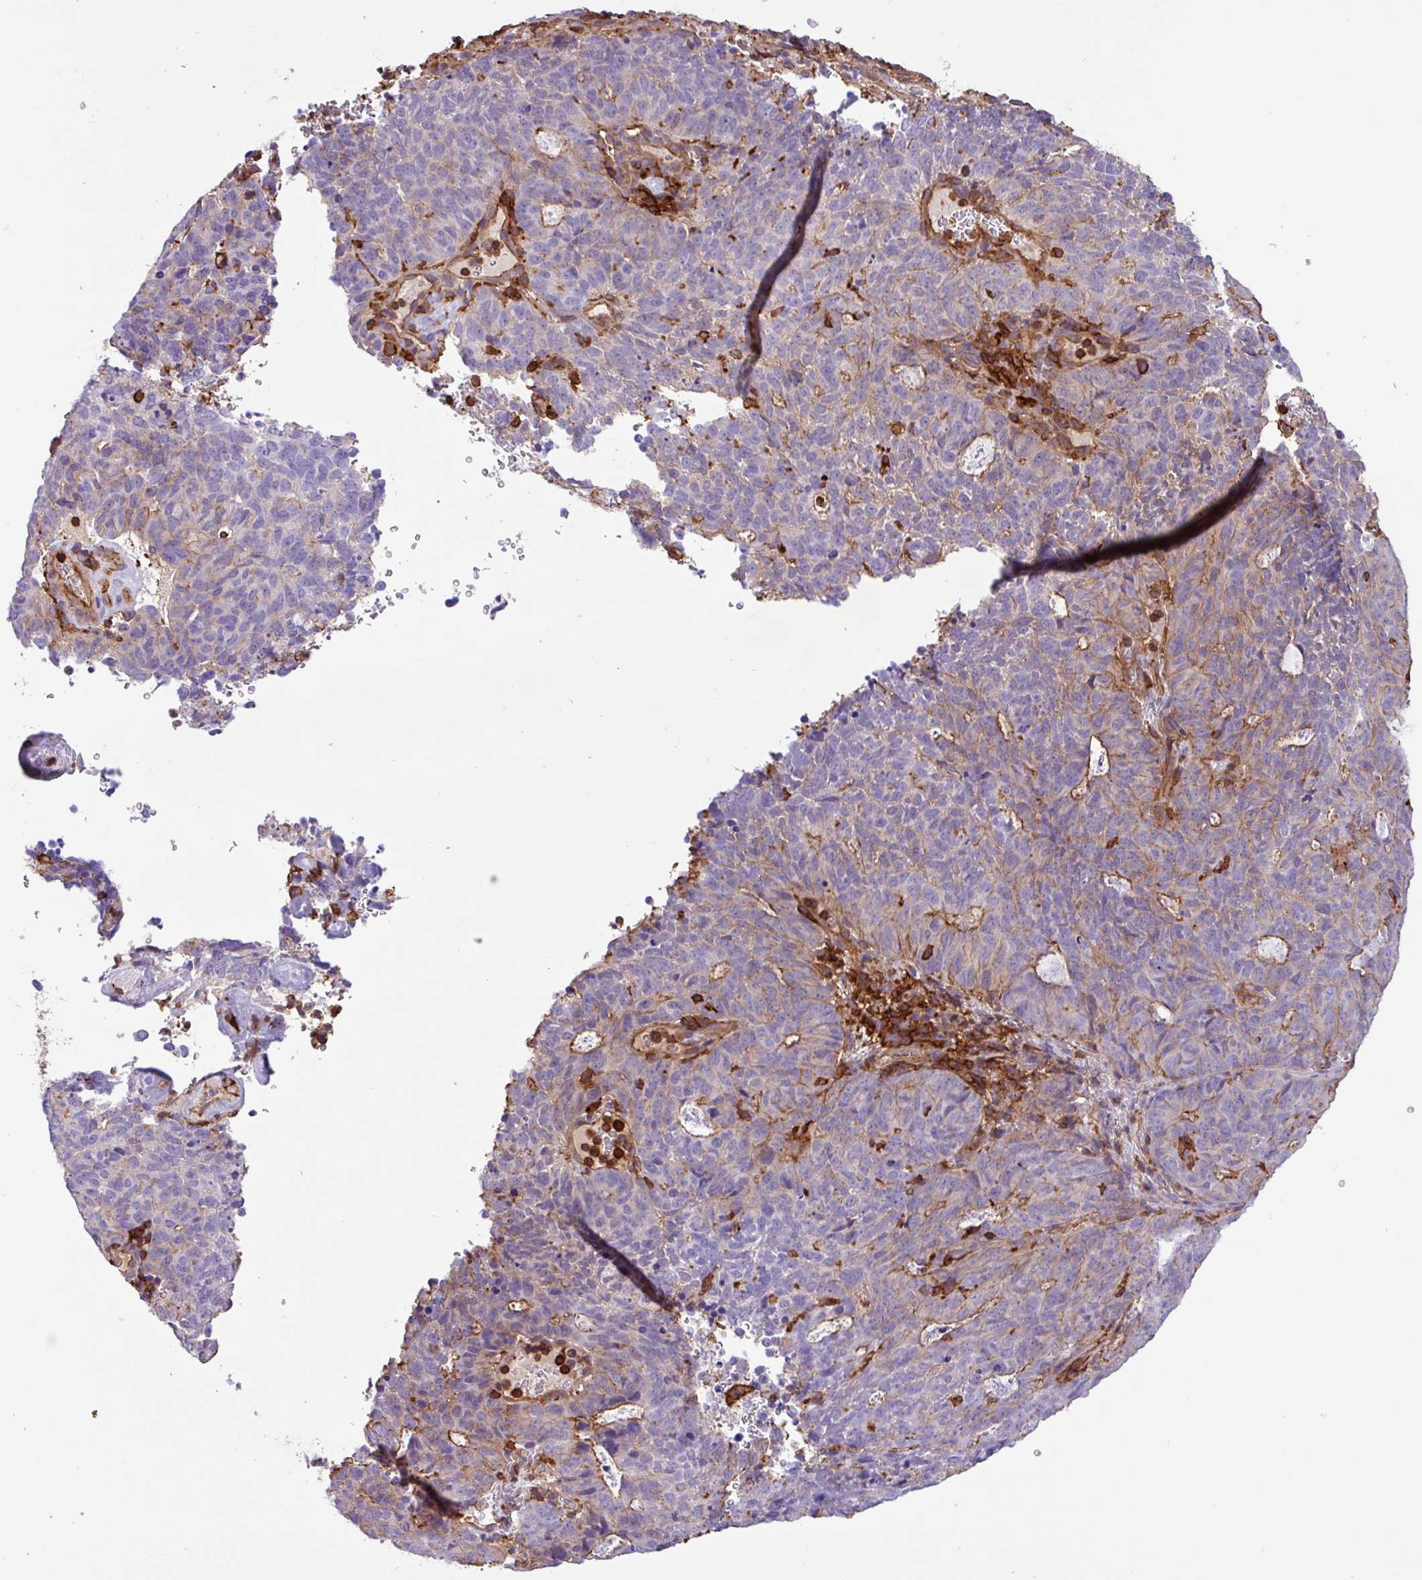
{"staining": {"intensity": "negative", "quantity": "none", "location": "none"}, "tissue": "cervical cancer", "cell_type": "Tumor cells", "image_type": "cancer", "snomed": [{"axis": "morphology", "description": "Adenocarcinoma, NOS"}, {"axis": "topography", "description": "Cervix"}], "caption": "DAB immunohistochemical staining of human cervical cancer demonstrates no significant staining in tumor cells.", "gene": "PPP1R18", "patient": {"sex": "female", "age": 38}}